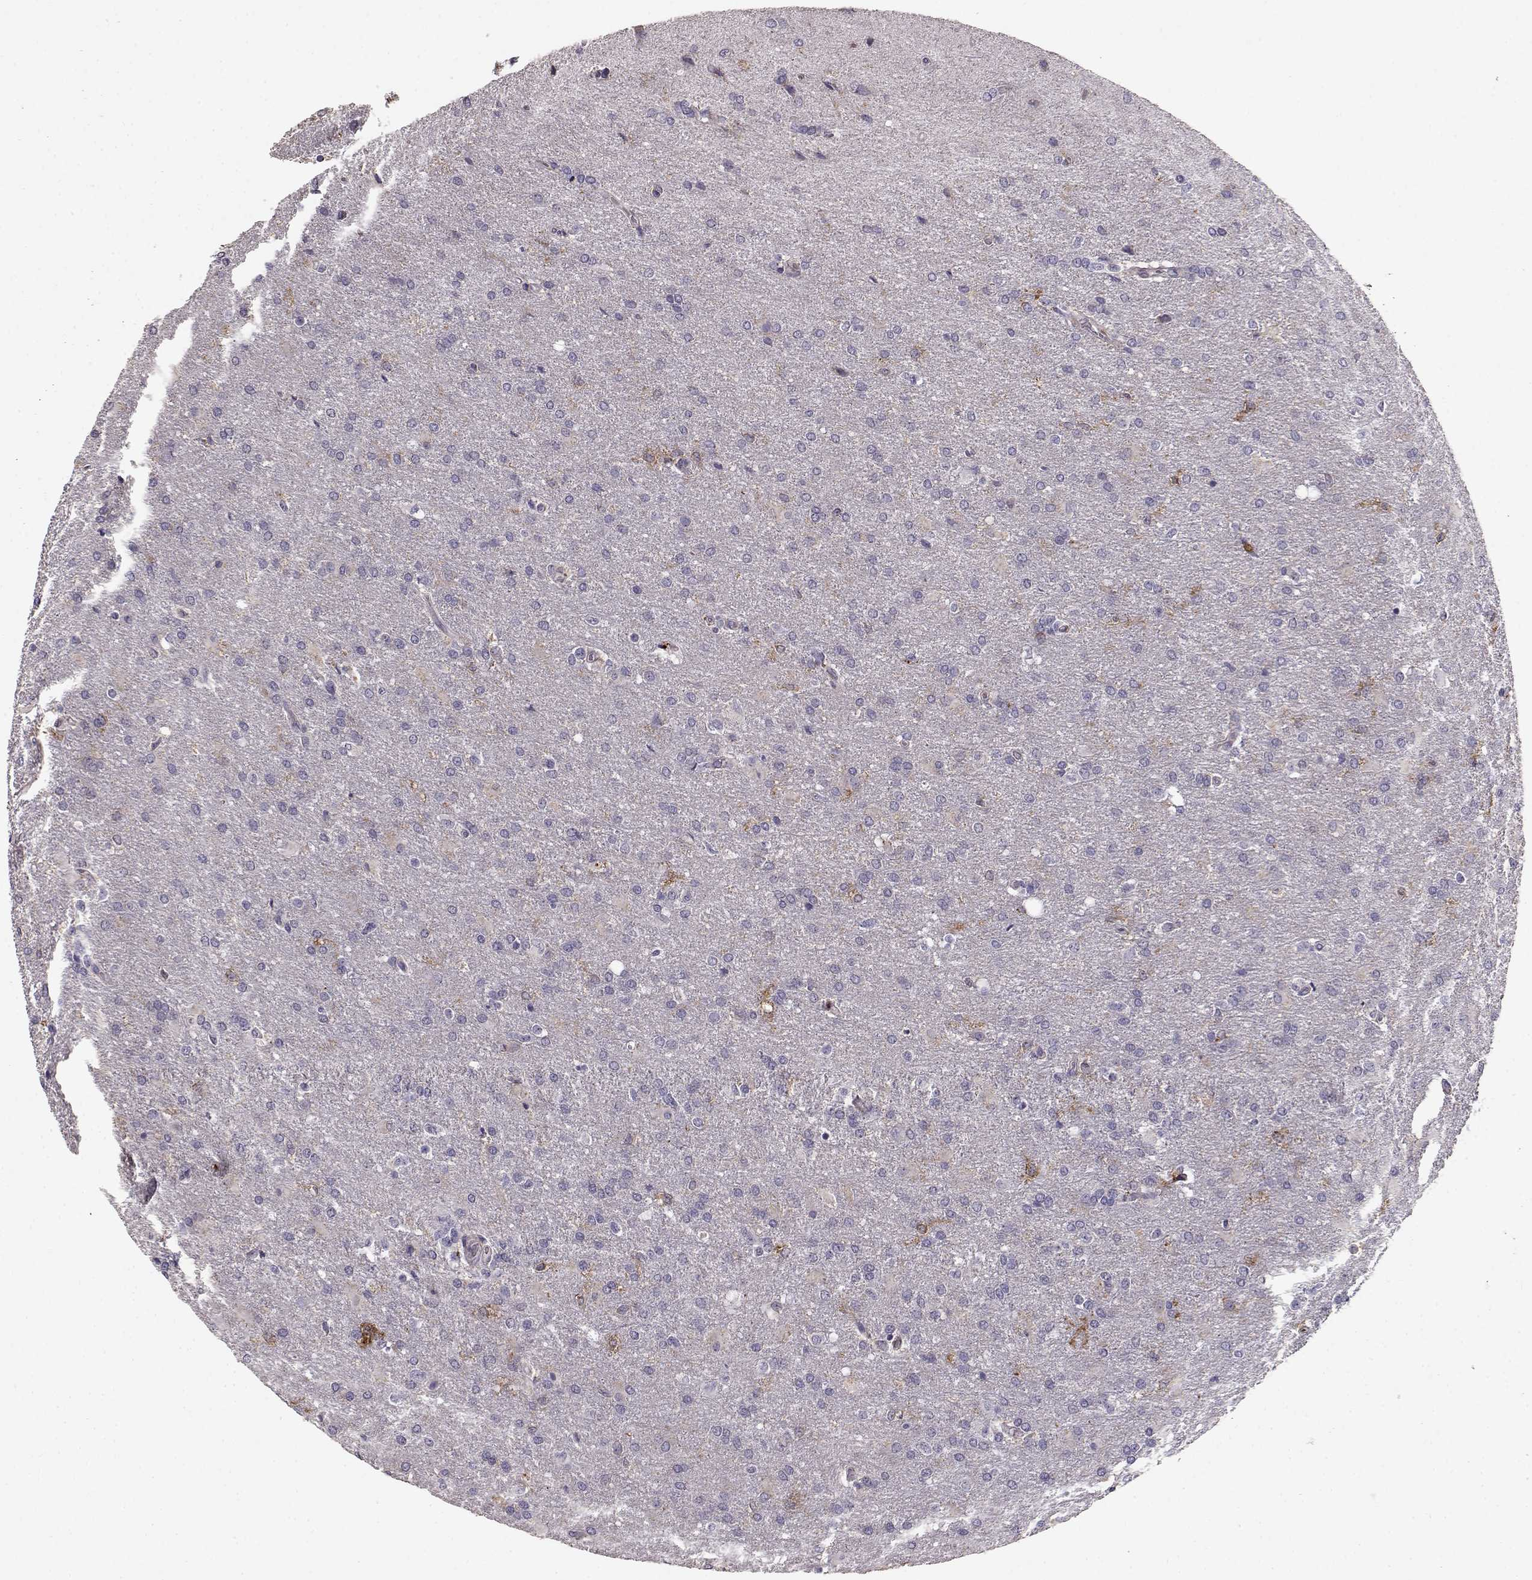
{"staining": {"intensity": "negative", "quantity": "none", "location": "none"}, "tissue": "glioma", "cell_type": "Tumor cells", "image_type": "cancer", "snomed": [{"axis": "morphology", "description": "Glioma, malignant, High grade"}, {"axis": "topography", "description": "Brain"}], "caption": "IHC photomicrograph of glioma stained for a protein (brown), which exhibits no staining in tumor cells.", "gene": "CCNF", "patient": {"sex": "male", "age": 68}}